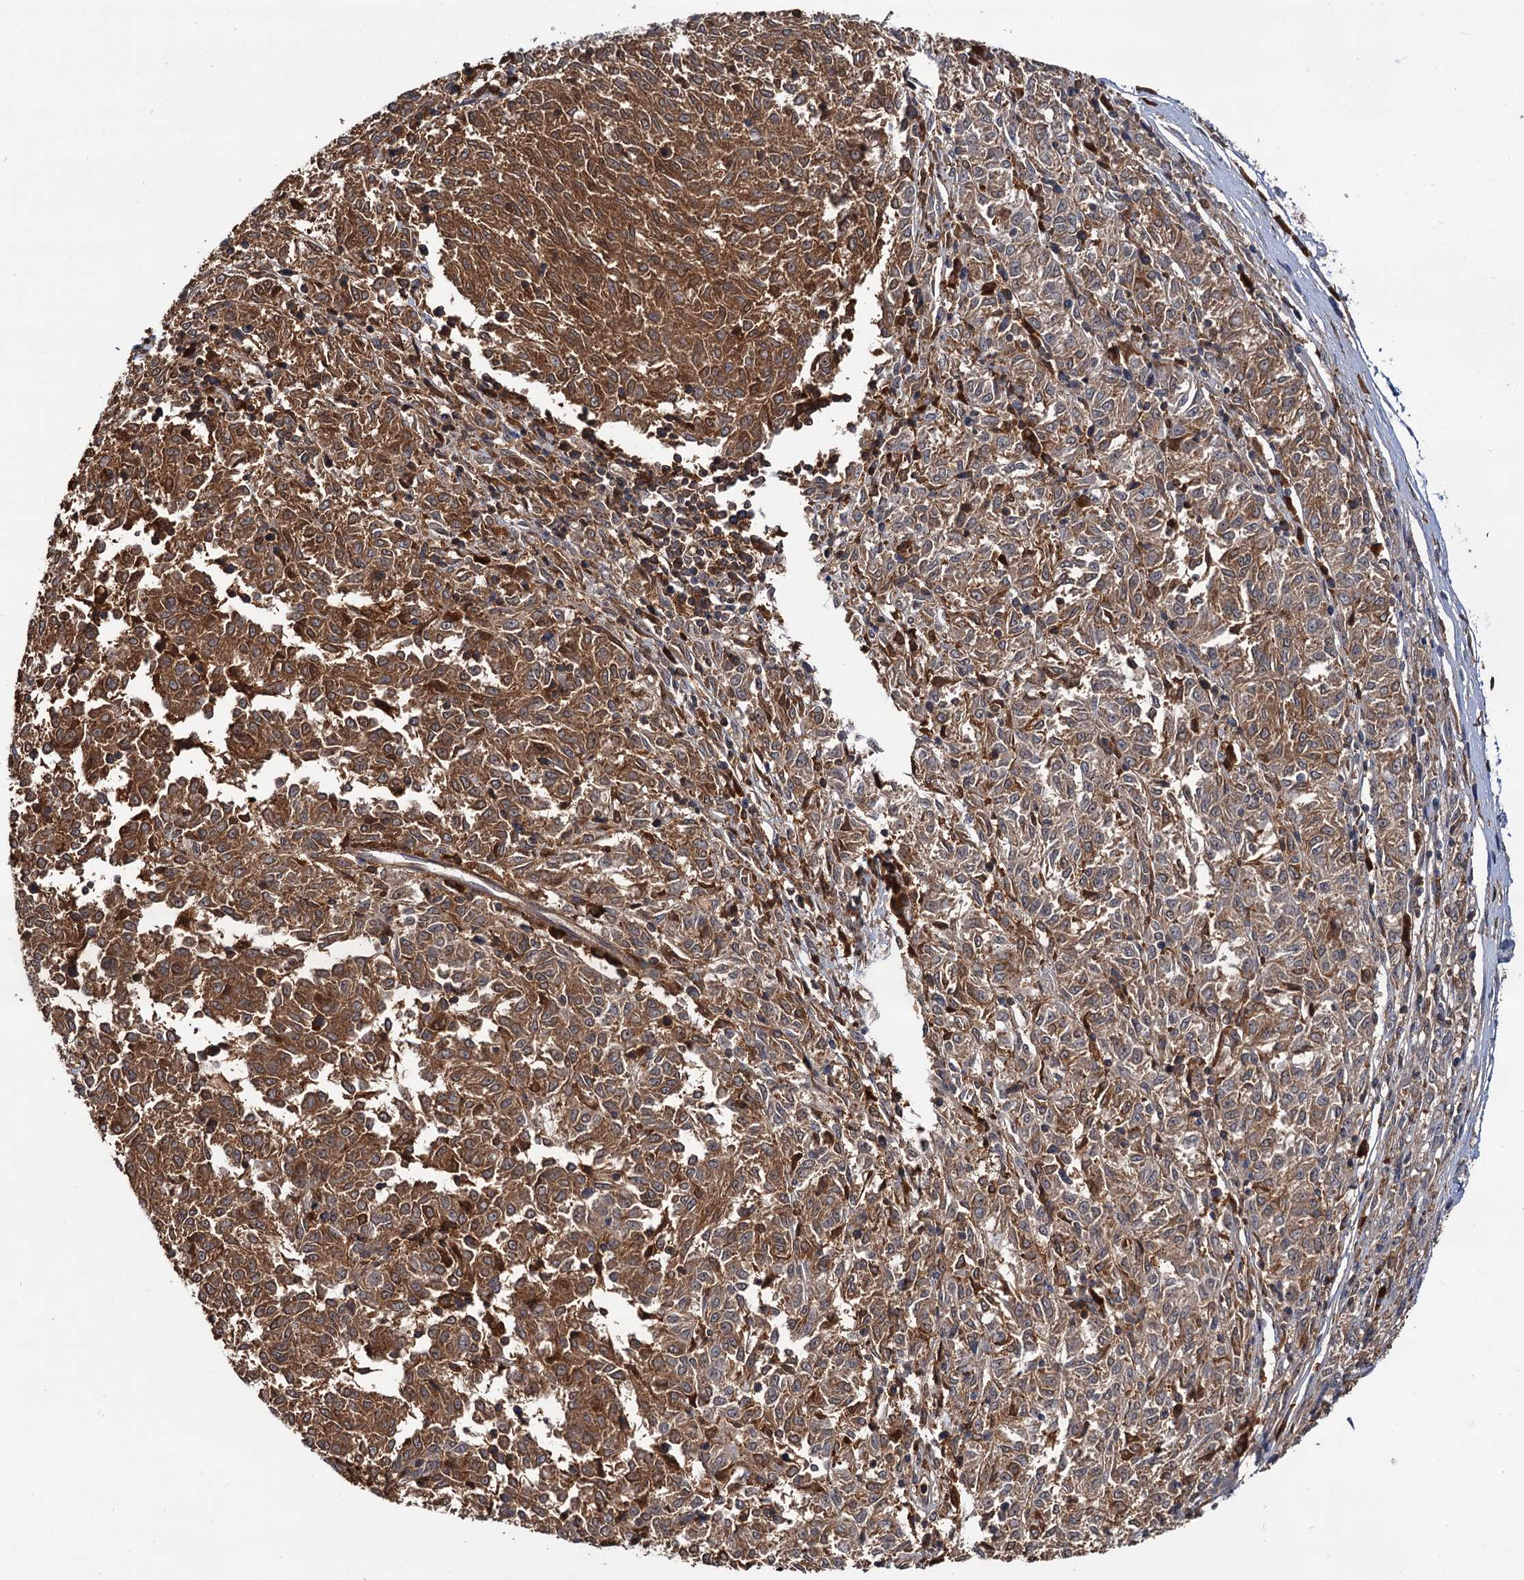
{"staining": {"intensity": "moderate", "quantity": ">75%", "location": "cytoplasmic/membranous"}, "tissue": "melanoma", "cell_type": "Tumor cells", "image_type": "cancer", "snomed": [{"axis": "morphology", "description": "Malignant melanoma, NOS"}, {"axis": "topography", "description": "Skin"}], "caption": "IHC staining of melanoma, which exhibits medium levels of moderate cytoplasmic/membranous staining in approximately >75% of tumor cells indicating moderate cytoplasmic/membranous protein expression. The staining was performed using DAB (brown) for protein detection and nuclei were counterstained in hematoxylin (blue).", "gene": "MBD6", "patient": {"sex": "female", "age": 72}}